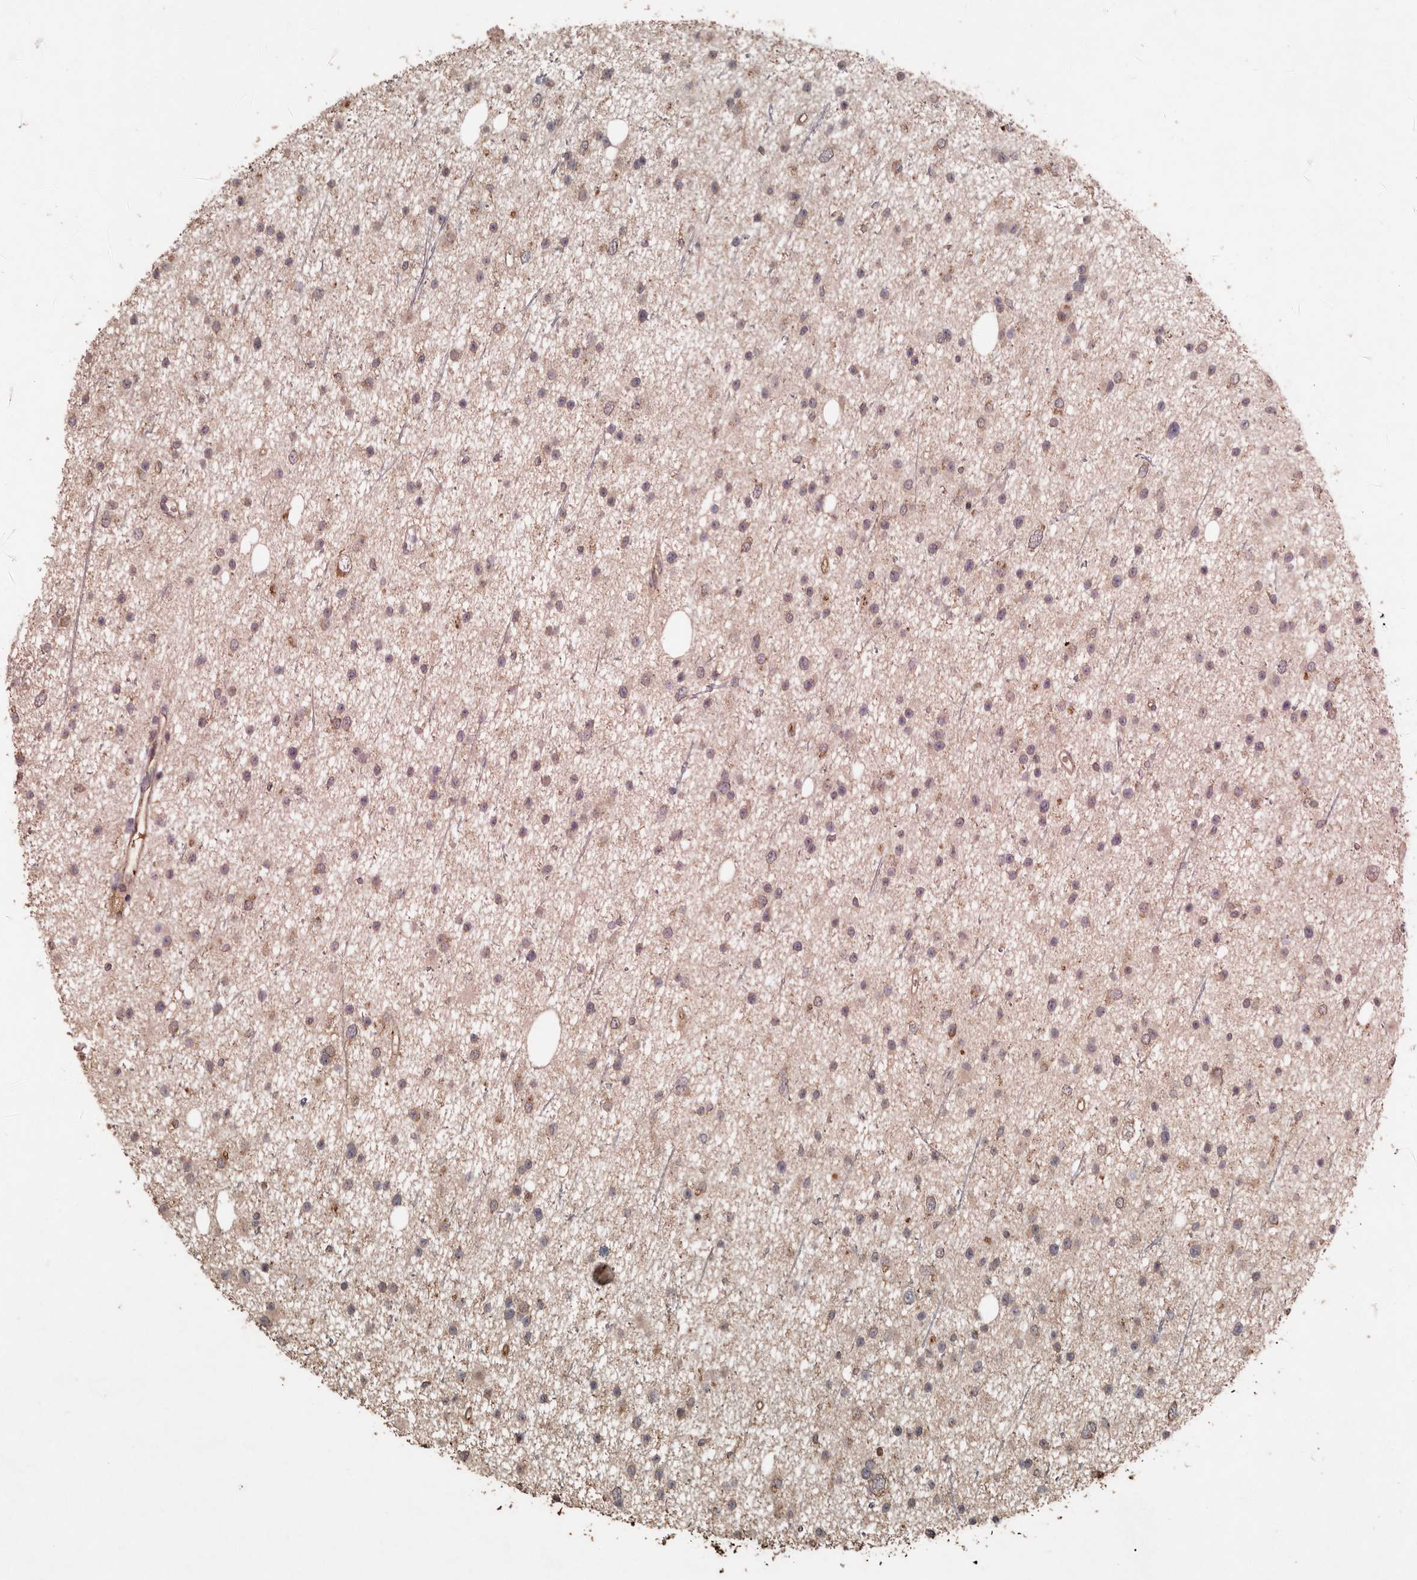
{"staining": {"intensity": "weak", "quantity": ">75%", "location": "cytoplasmic/membranous"}, "tissue": "glioma", "cell_type": "Tumor cells", "image_type": "cancer", "snomed": [{"axis": "morphology", "description": "Glioma, malignant, Low grade"}, {"axis": "topography", "description": "Cerebral cortex"}], "caption": "Human low-grade glioma (malignant) stained with a brown dye demonstrates weak cytoplasmic/membranous positive staining in about >75% of tumor cells.", "gene": "RANBP17", "patient": {"sex": "female", "age": 39}}